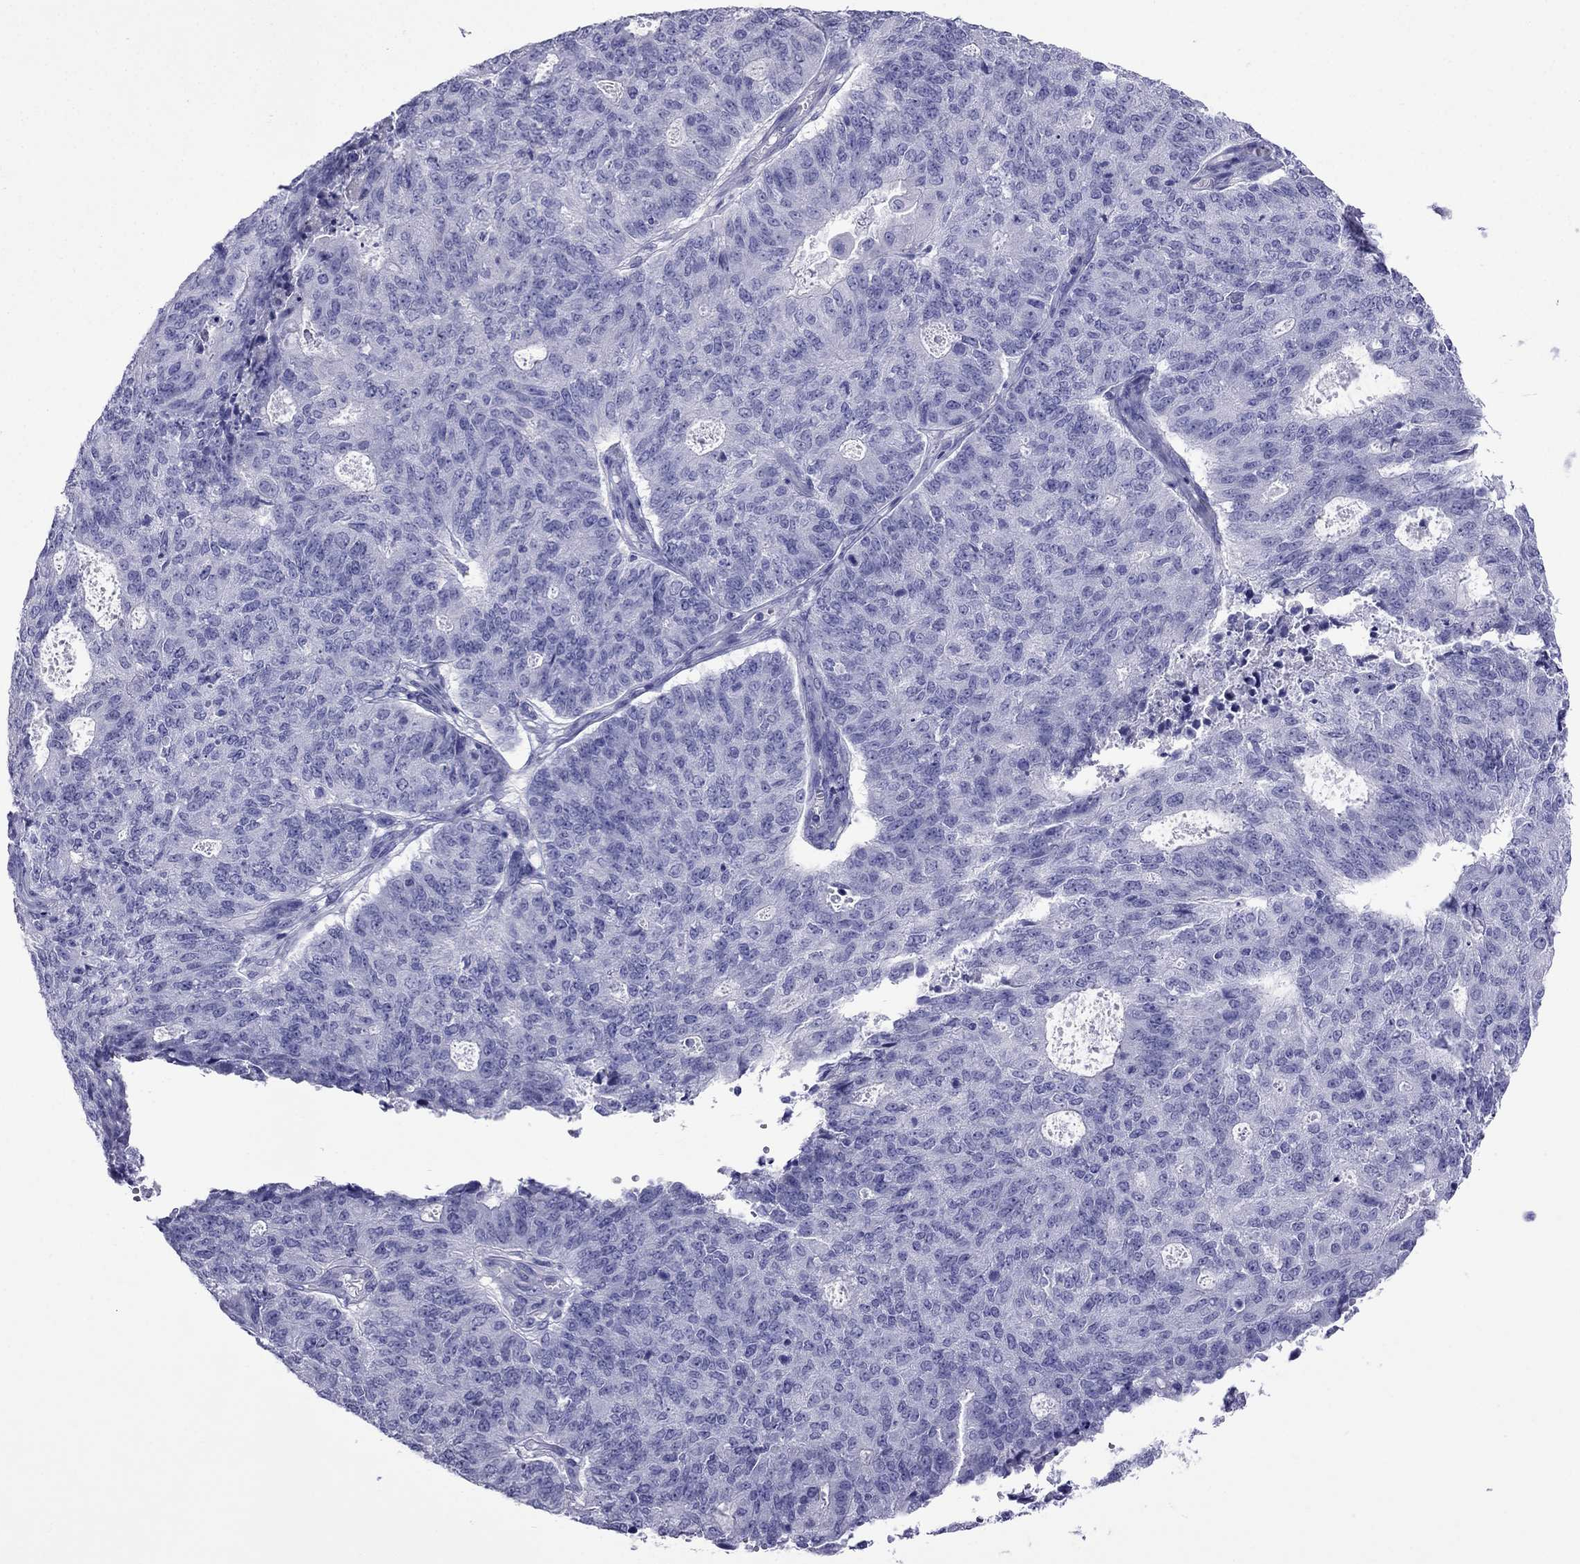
{"staining": {"intensity": "negative", "quantity": "none", "location": "none"}, "tissue": "endometrial cancer", "cell_type": "Tumor cells", "image_type": "cancer", "snomed": [{"axis": "morphology", "description": "Adenocarcinoma, NOS"}, {"axis": "topography", "description": "Endometrium"}], "caption": "An image of endometrial cancer stained for a protein displays no brown staining in tumor cells.", "gene": "ARR3", "patient": {"sex": "female", "age": 82}}